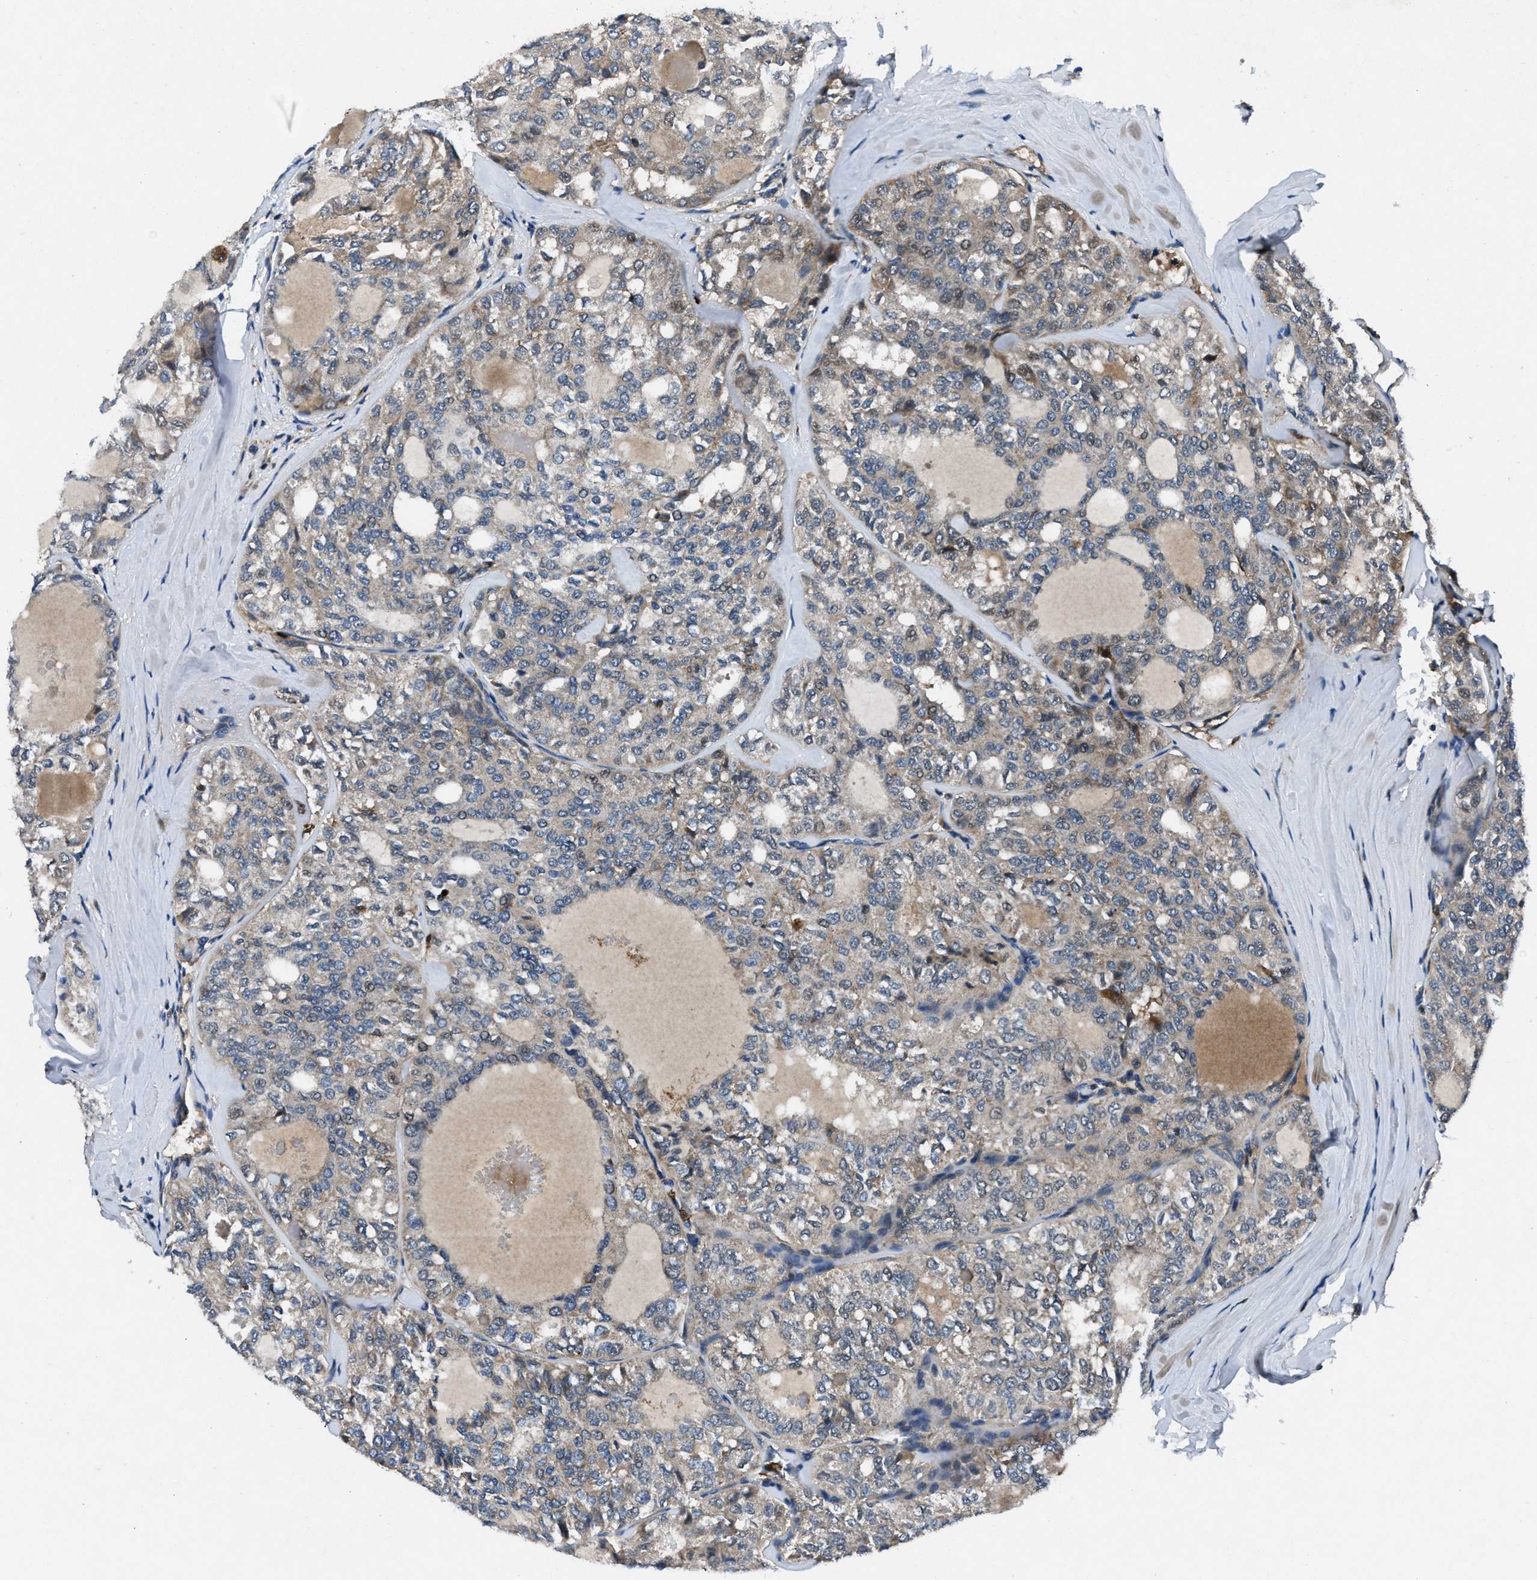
{"staining": {"intensity": "negative", "quantity": "none", "location": "none"}, "tissue": "thyroid cancer", "cell_type": "Tumor cells", "image_type": "cancer", "snomed": [{"axis": "morphology", "description": "Follicular adenoma carcinoma, NOS"}, {"axis": "topography", "description": "Thyroid gland"}], "caption": "Tumor cells show no significant expression in follicular adenoma carcinoma (thyroid). (DAB (3,3'-diaminobenzidine) IHC visualized using brightfield microscopy, high magnification).", "gene": "FAM221A", "patient": {"sex": "male", "age": 75}}